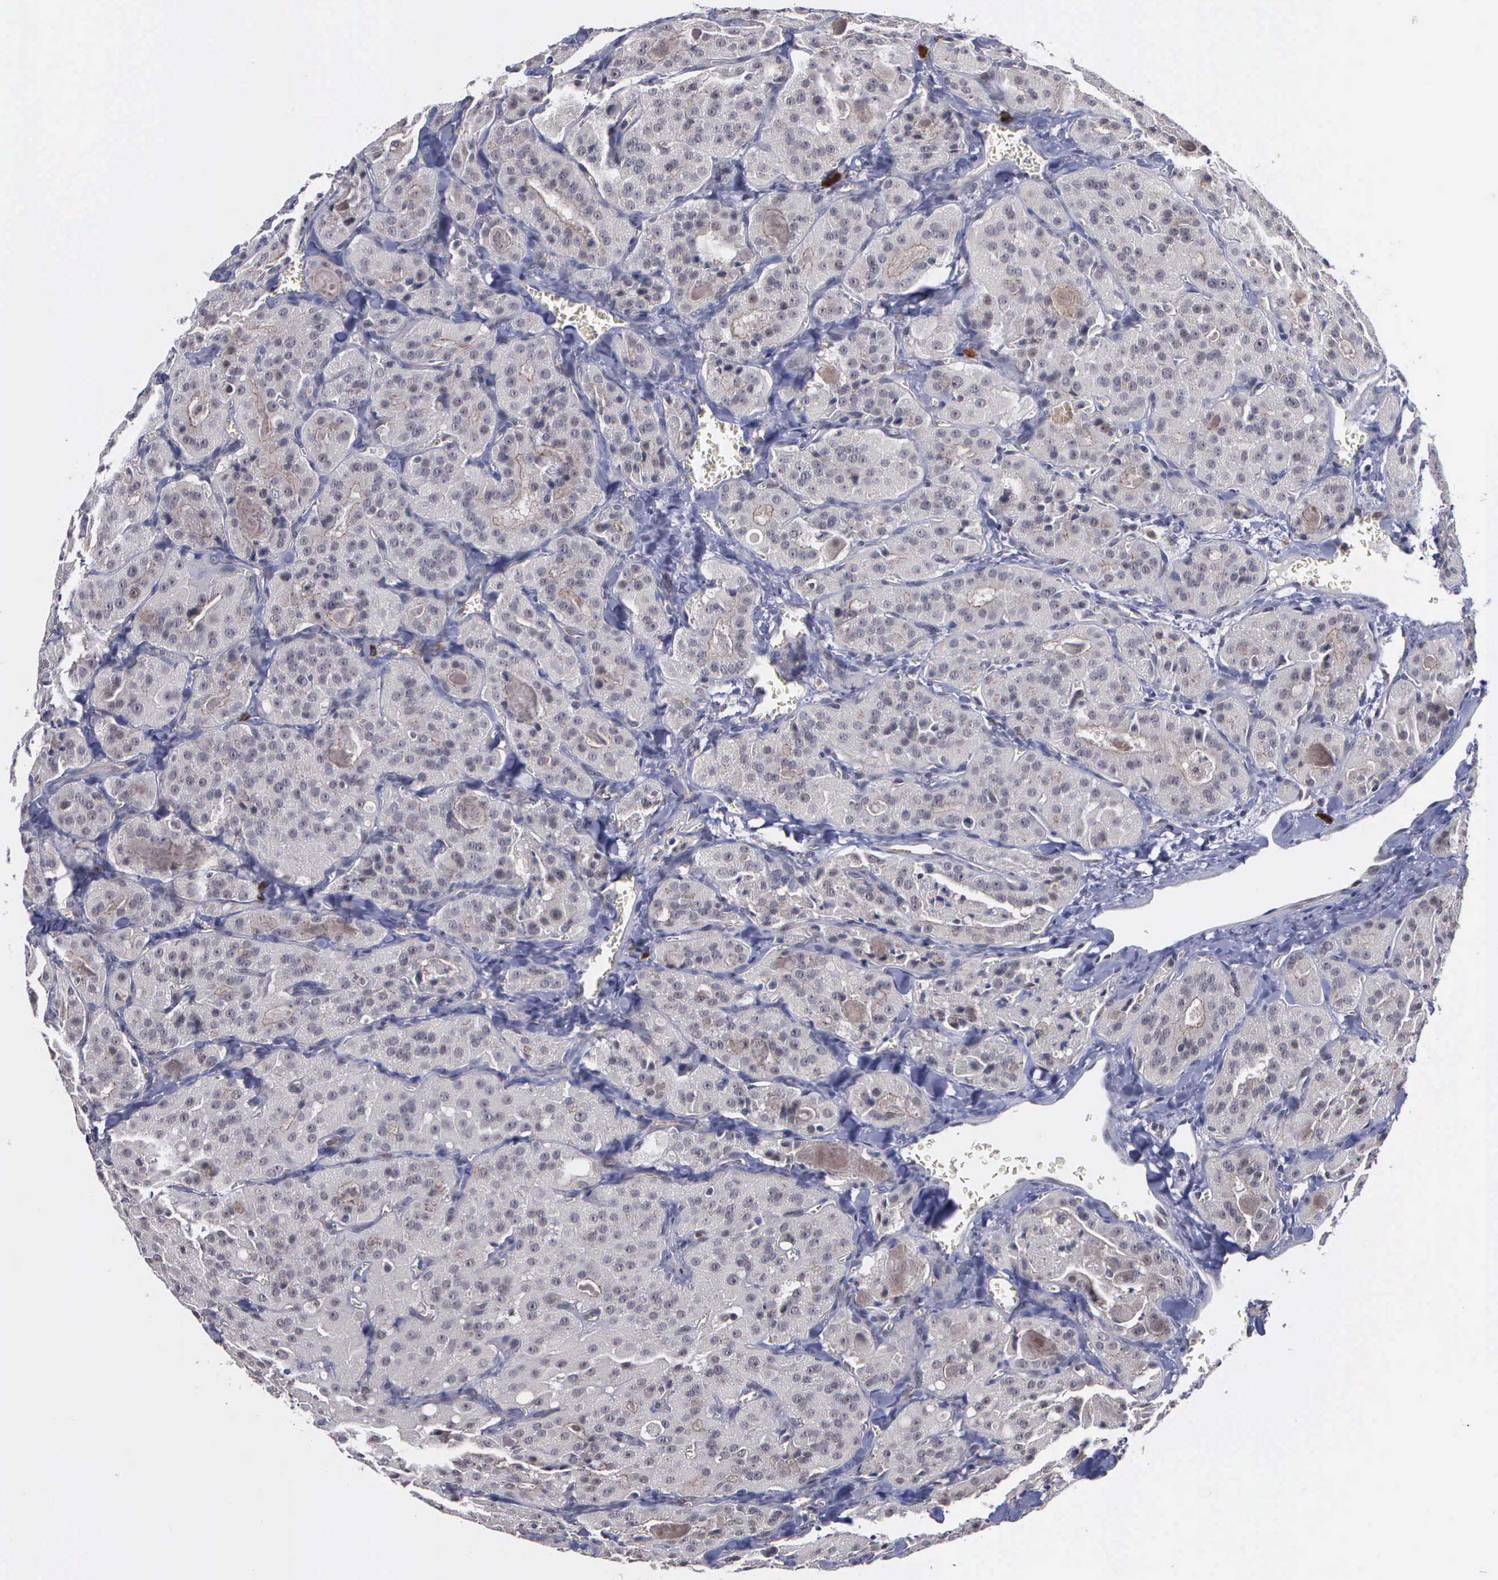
{"staining": {"intensity": "weak", "quantity": "<25%", "location": "cytoplasmic/membranous"}, "tissue": "thyroid cancer", "cell_type": "Tumor cells", "image_type": "cancer", "snomed": [{"axis": "morphology", "description": "Carcinoma, NOS"}, {"axis": "topography", "description": "Thyroid gland"}], "caption": "Immunohistochemistry (IHC) photomicrograph of thyroid cancer (carcinoma) stained for a protein (brown), which exhibits no positivity in tumor cells.", "gene": "MAP3K9", "patient": {"sex": "male", "age": 76}}